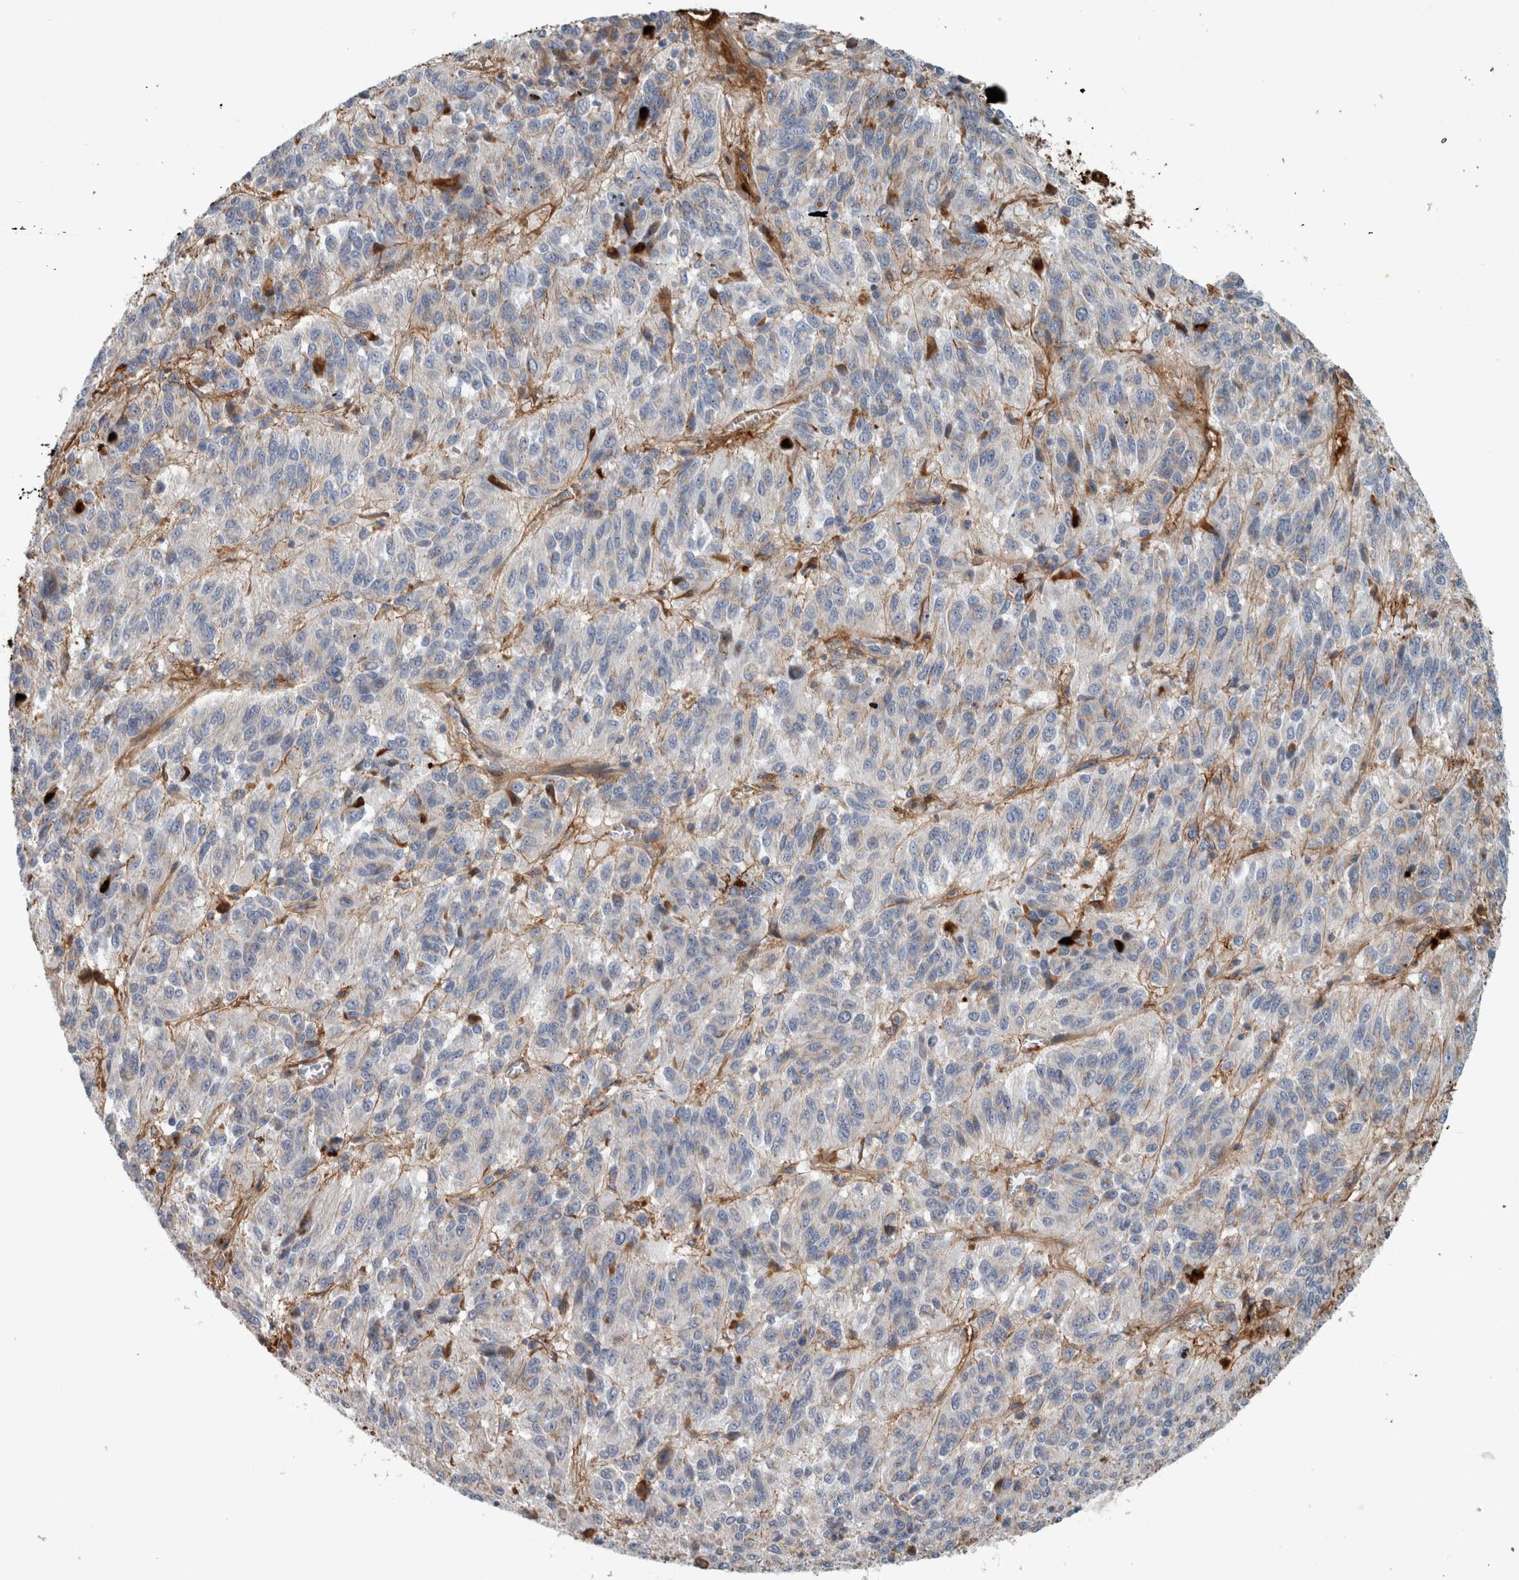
{"staining": {"intensity": "negative", "quantity": "none", "location": "none"}, "tissue": "melanoma", "cell_type": "Tumor cells", "image_type": "cancer", "snomed": [{"axis": "morphology", "description": "Malignant melanoma, Metastatic site"}, {"axis": "topography", "description": "Lung"}], "caption": "This is a image of immunohistochemistry (IHC) staining of malignant melanoma (metastatic site), which shows no positivity in tumor cells.", "gene": "FN1", "patient": {"sex": "male", "age": 64}}